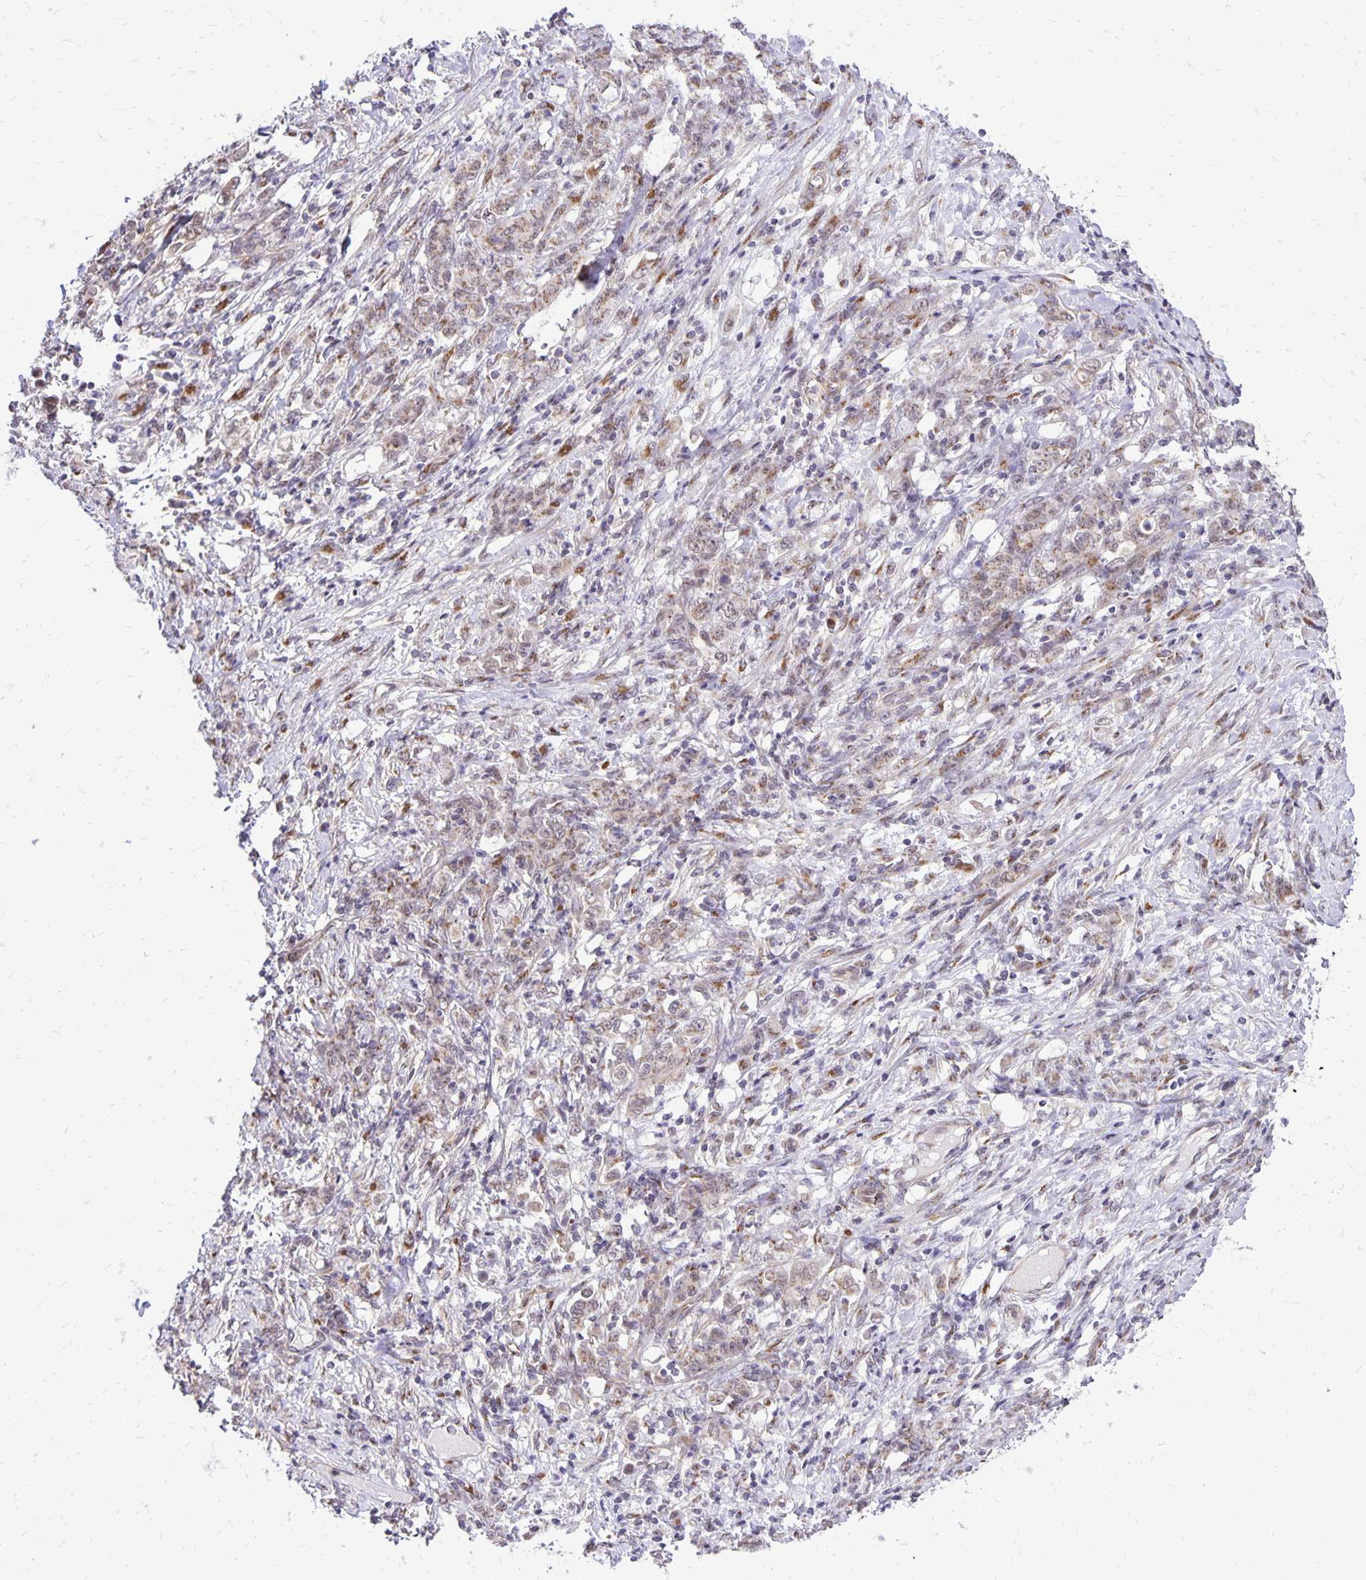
{"staining": {"intensity": "weak", "quantity": "25%-75%", "location": "cytoplasmic/membranous"}, "tissue": "stomach cancer", "cell_type": "Tumor cells", "image_type": "cancer", "snomed": [{"axis": "morphology", "description": "Adenocarcinoma, NOS"}, {"axis": "topography", "description": "Stomach"}], "caption": "An immunohistochemistry (IHC) histopathology image of neoplastic tissue is shown. Protein staining in brown labels weak cytoplasmic/membranous positivity in stomach cancer within tumor cells. The protein of interest is stained brown, and the nuclei are stained in blue (DAB IHC with brightfield microscopy, high magnification).", "gene": "GOLGA5", "patient": {"sex": "female", "age": 79}}